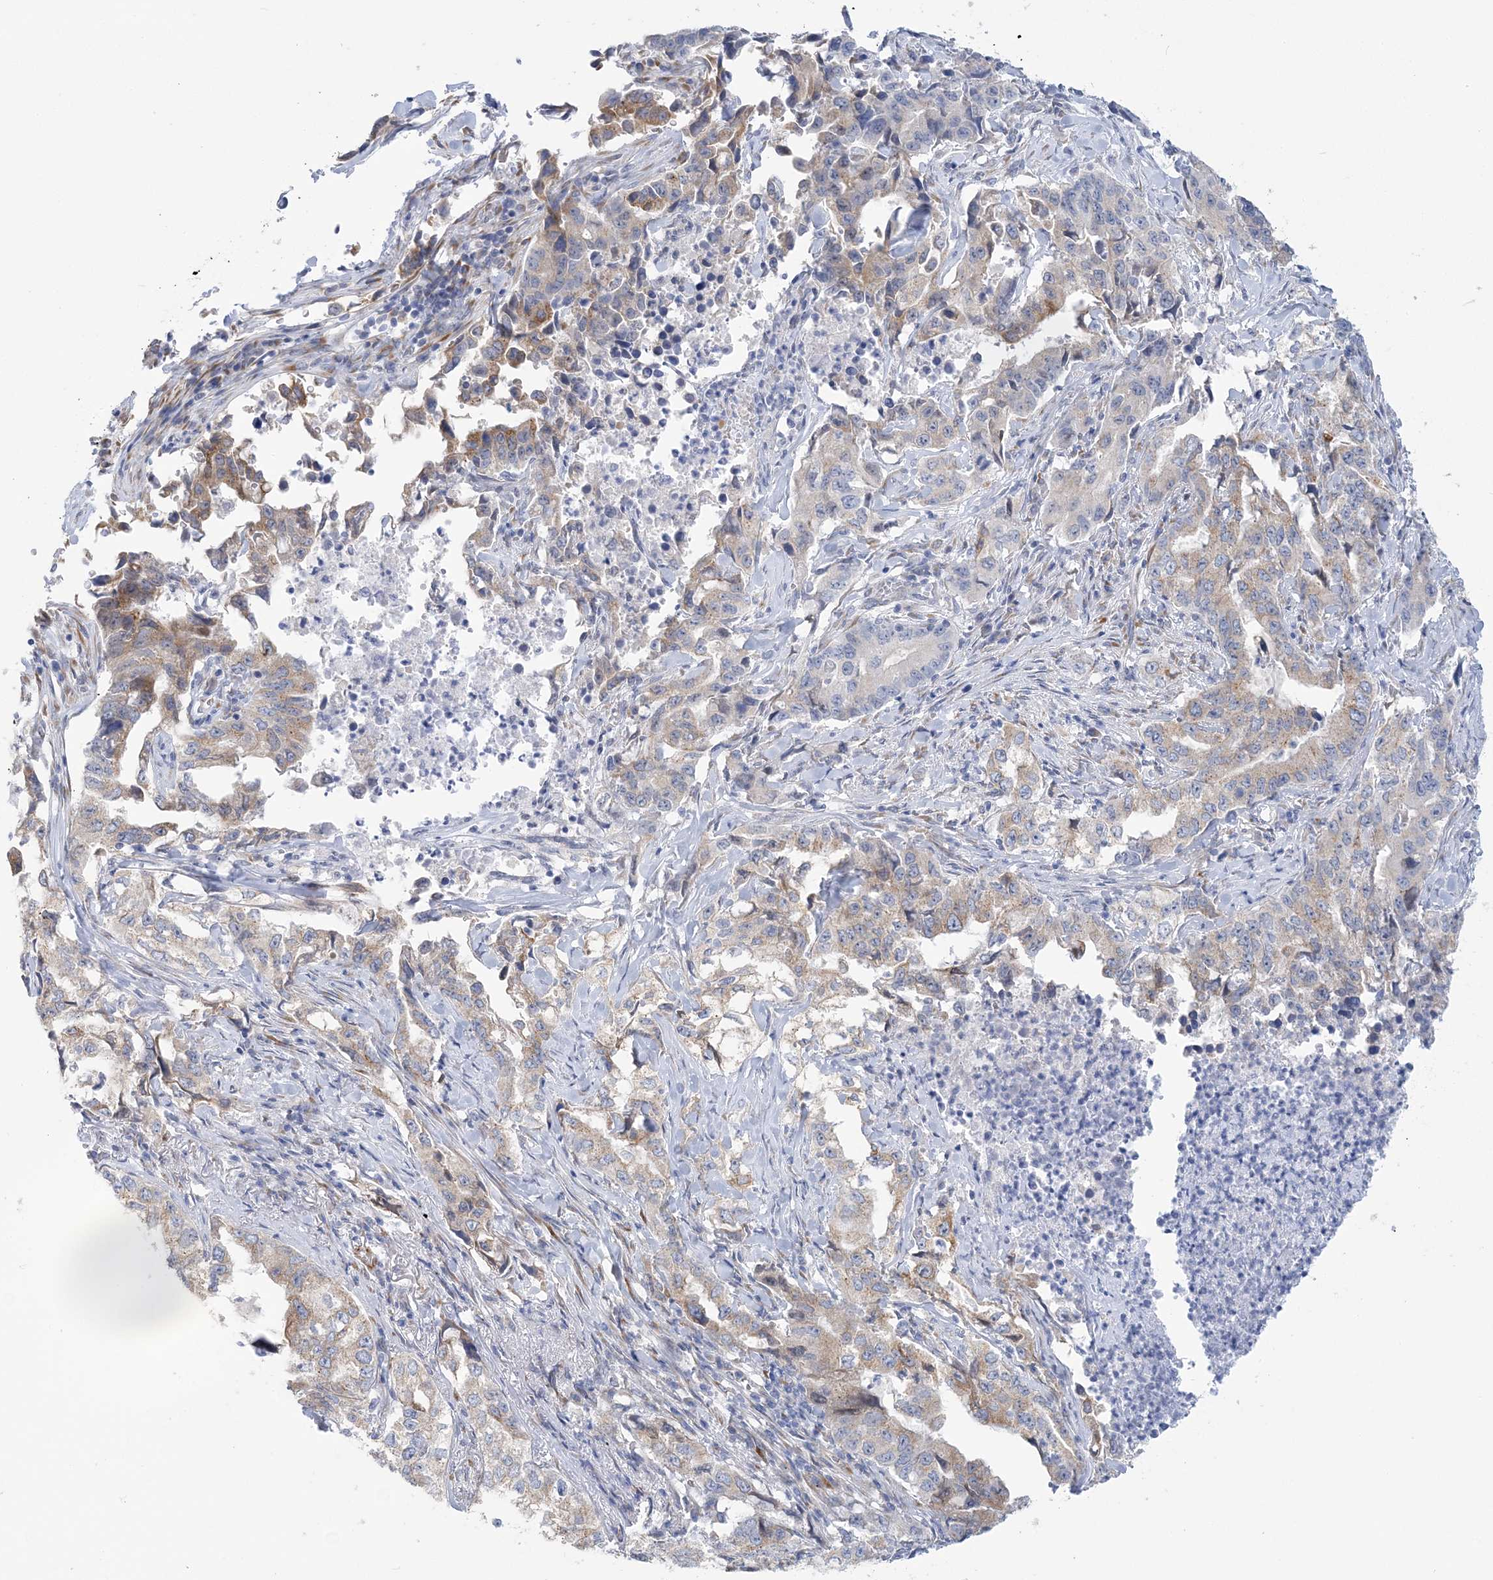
{"staining": {"intensity": "weak", "quantity": ">75%", "location": "cytoplasmic/membranous"}, "tissue": "lung cancer", "cell_type": "Tumor cells", "image_type": "cancer", "snomed": [{"axis": "morphology", "description": "Adenocarcinoma, NOS"}, {"axis": "topography", "description": "Lung"}], "caption": "This photomicrograph demonstrates IHC staining of adenocarcinoma (lung), with low weak cytoplasmic/membranous staining in about >75% of tumor cells.", "gene": "PLEKHG4B", "patient": {"sex": "female", "age": 51}}